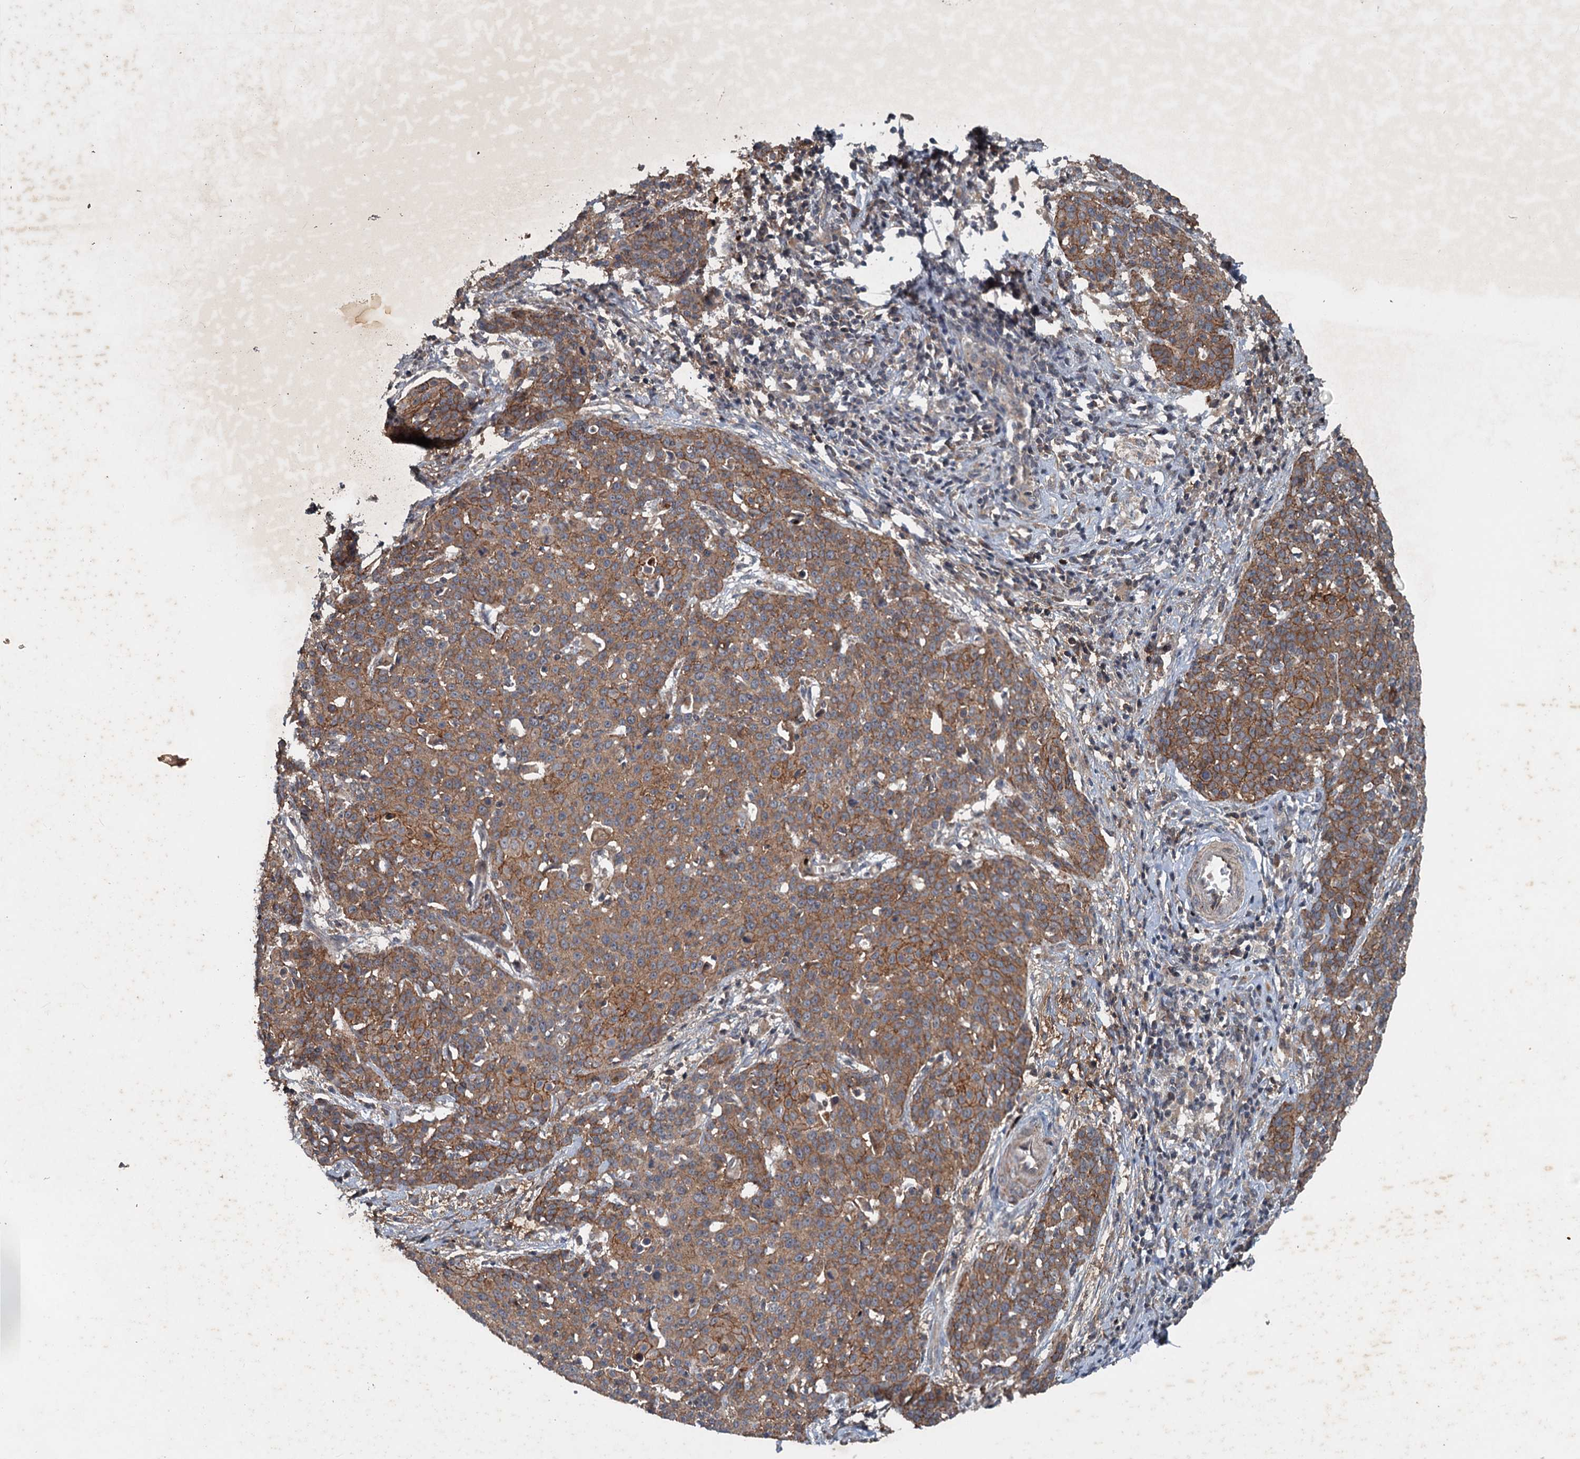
{"staining": {"intensity": "moderate", "quantity": ">75%", "location": "cytoplasmic/membranous"}, "tissue": "cervical cancer", "cell_type": "Tumor cells", "image_type": "cancer", "snomed": [{"axis": "morphology", "description": "Squamous cell carcinoma, NOS"}, {"axis": "topography", "description": "Cervix"}], "caption": "Protein staining of squamous cell carcinoma (cervical) tissue displays moderate cytoplasmic/membranous positivity in about >75% of tumor cells.", "gene": "N4BP2L2", "patient": {"sex": "female", "age": 38}}